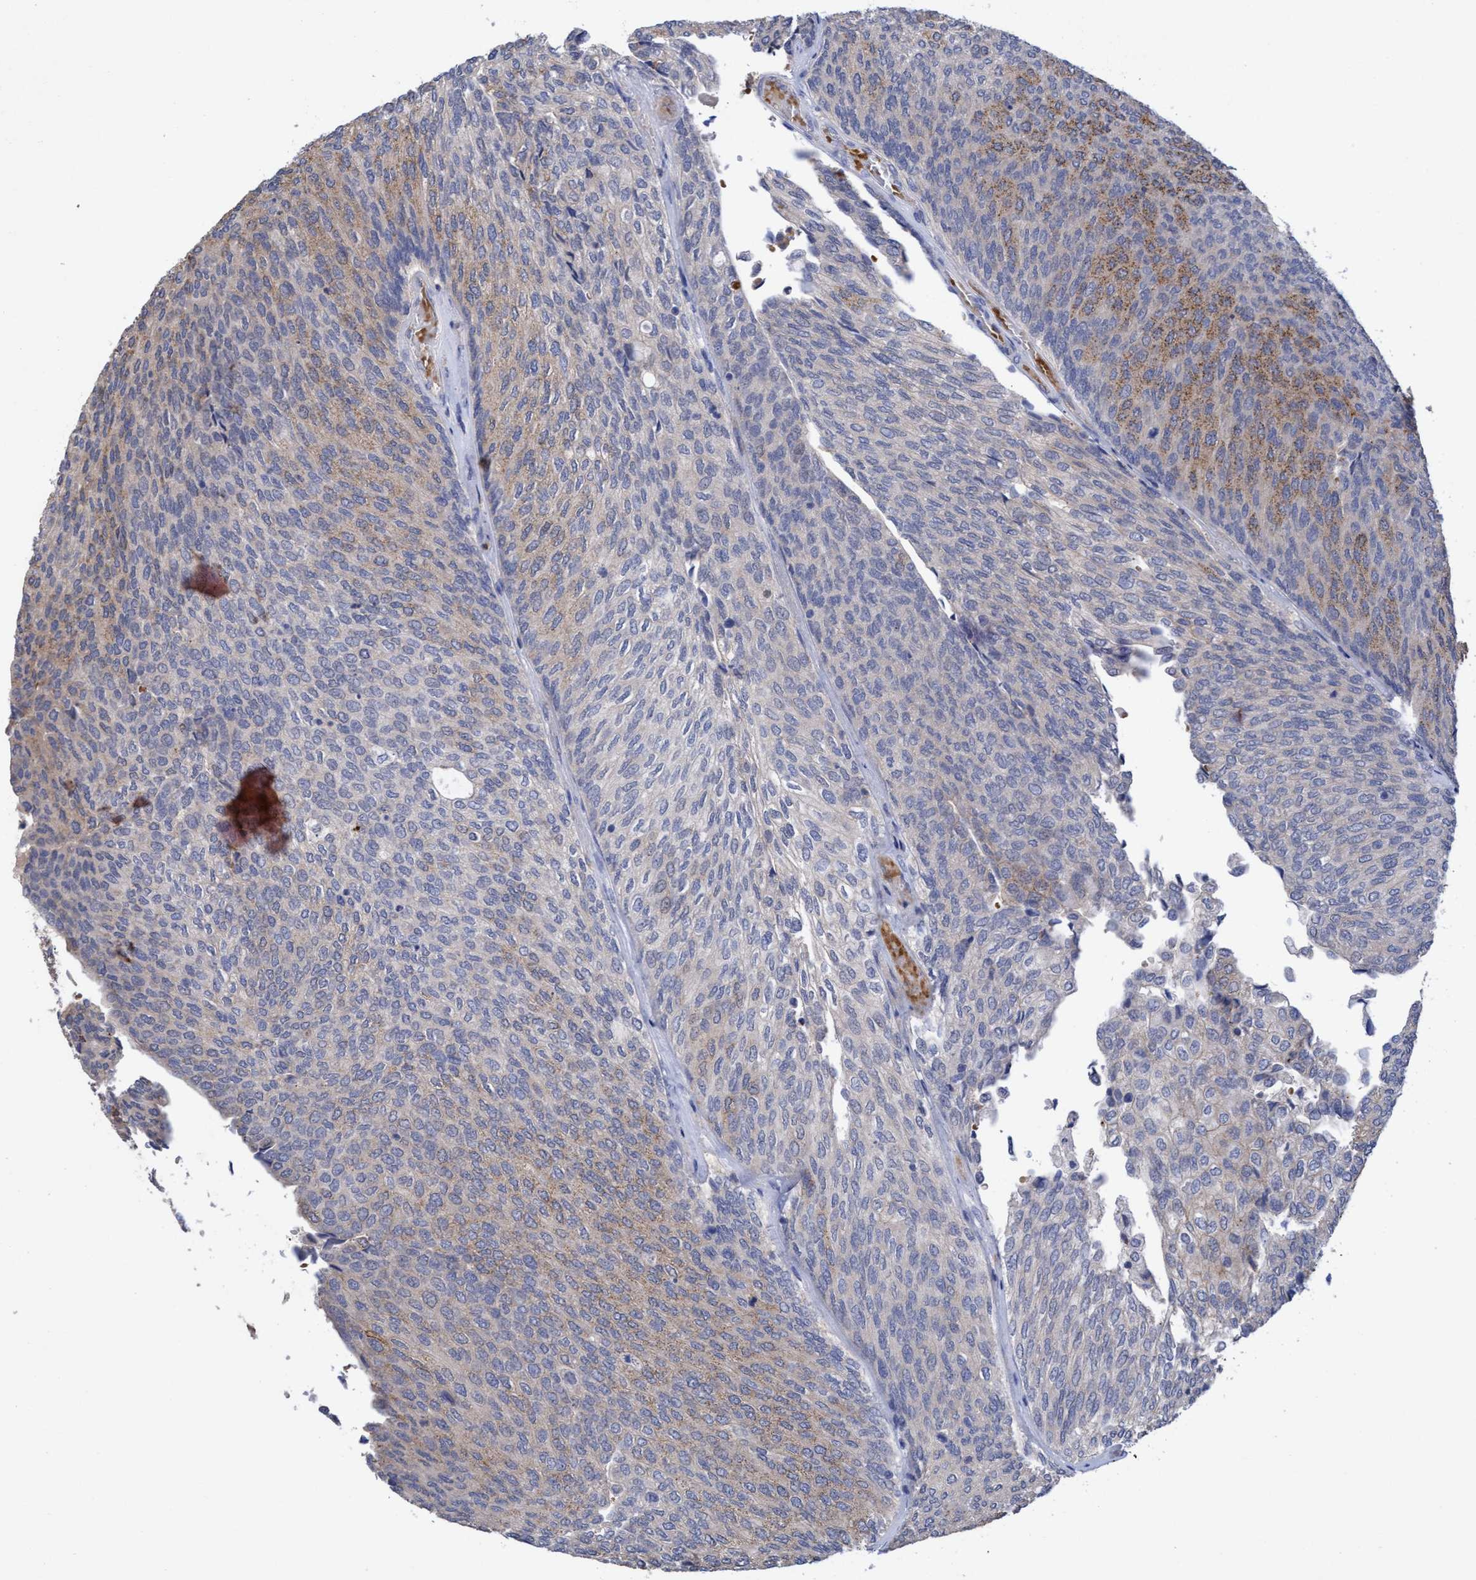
{"staining": {"intensity": "weak", "quantity": "25%-75%", "location": "cytoplasmic/membranous"}, "tissue": "urothelial cancer", "cell_type": "Tumor cells", "image_type": "cancer", "snomed": [{"axis": "morphology", "description": "Urothelial carcinoma, Low grade"}, {"axis": "topography", "description": "Urinary bladder"}], "caption": "Immunohistochemistry micrograph of neoplastic tissue: human urothelial carcinoma (low-grade) stained using IHC exhibits low levels of weak protein expression localized specifically in the cytoplasmic/membranous of tumor cells, appearing as a cytoplasmic/membranous brown color.", "gene": "SEMA4D", "patient": {"sex": "female", "age": 79}}